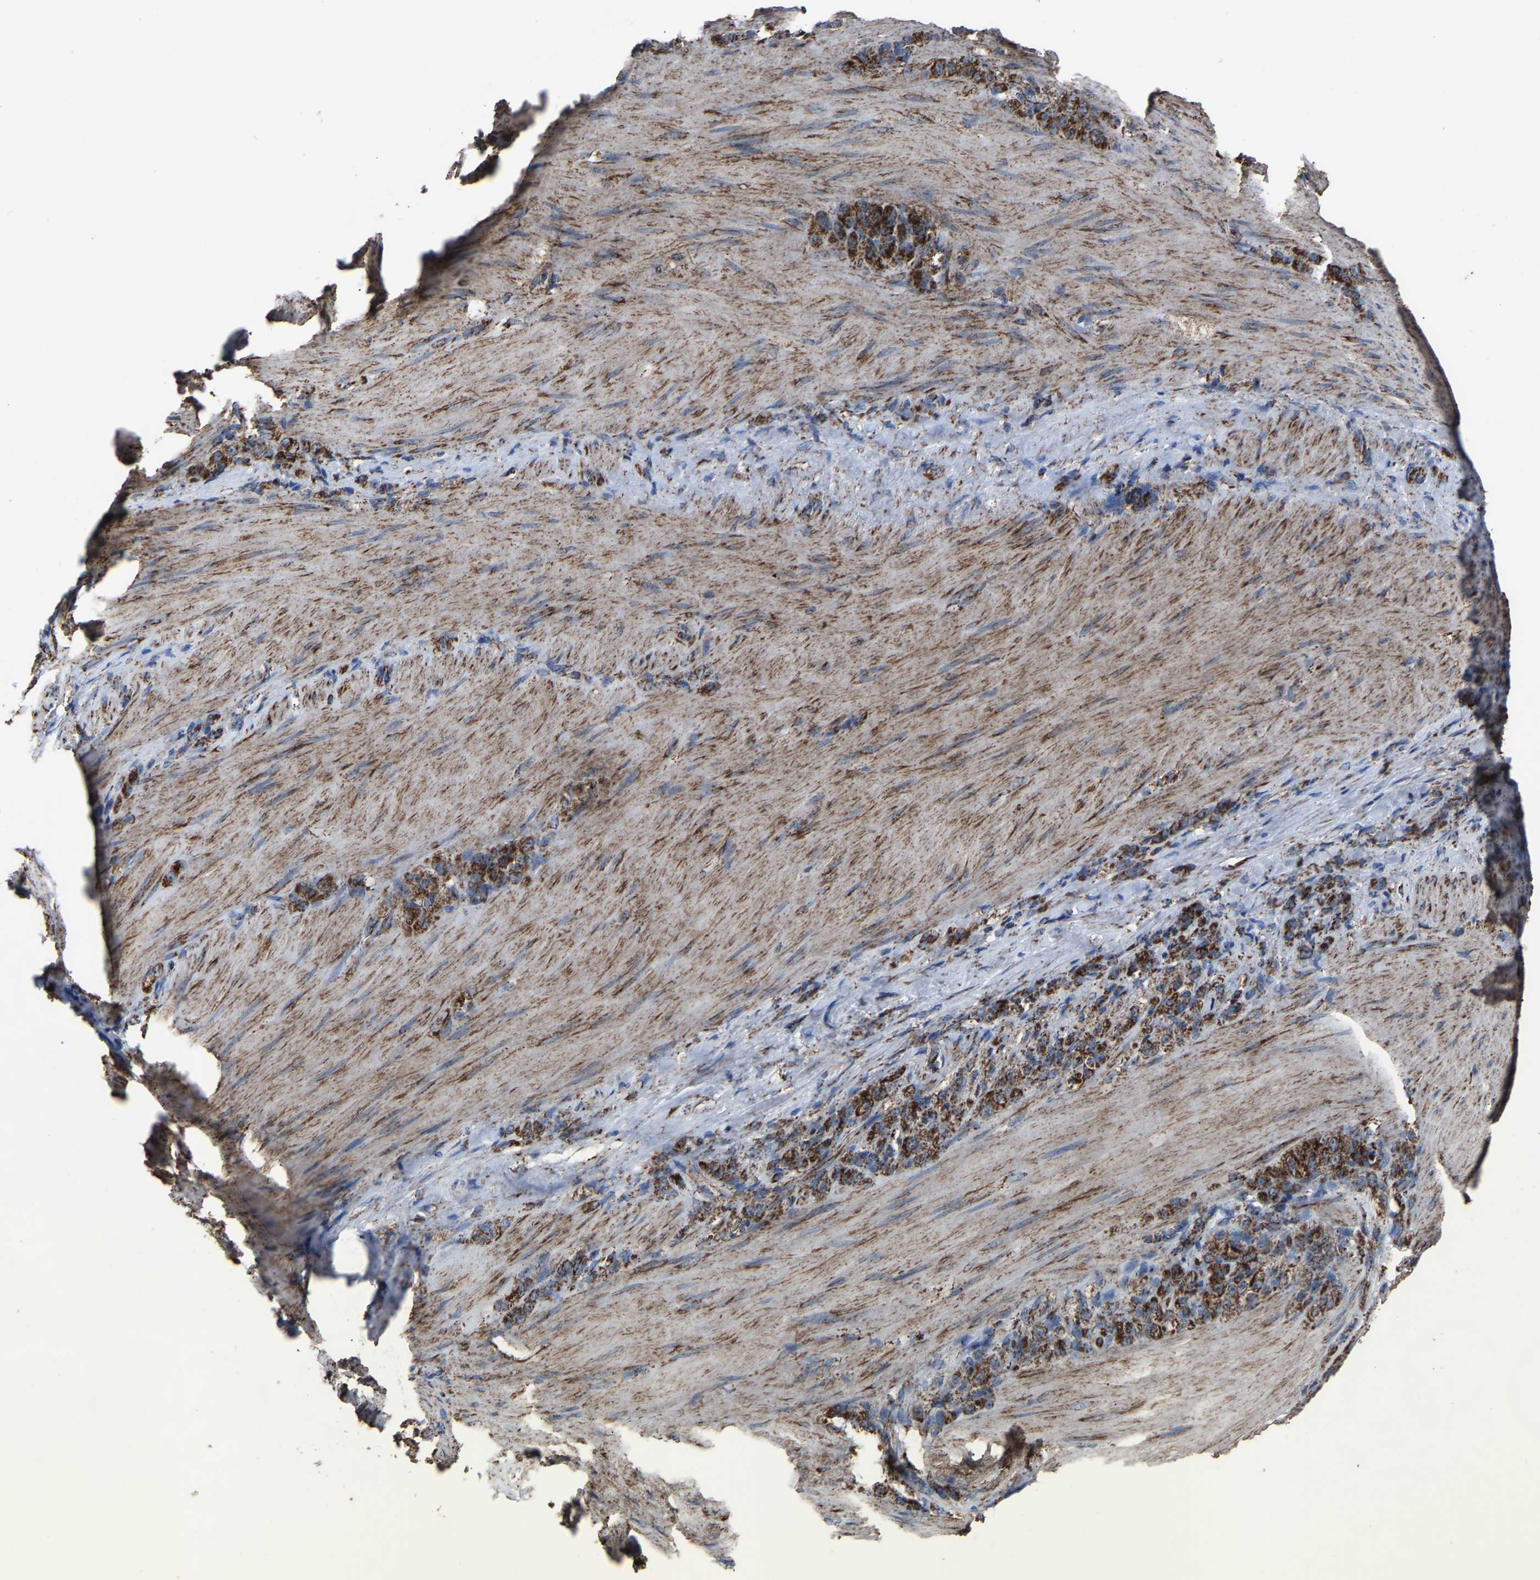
{"staining": {"intensity": "strong", "quantity": ">75%", "location": "cytoplasmic/membranous"}, "tissue": "stomach cancer", "cell_type": "Tumor cells", "image_type": "cancer", "snomed": [{"axis": "morphology", "description": "Normal tissue, NOS"}, {"axis": "morphology", "description": "Adenocarcinoma, NOS"}, {"axis": "topography", "description": "Stomach"}], "caption": "Immunohistochemical staining of human stomach cancer reveals high levels of strong cytoplasmic/membranous protein positivity in approximately >75% of tumor cells. The protein is stained brown, and the nuclei are stained in blue (DAB IHC with brightfield microscopy, high magnification).", "gene": "NDUFV3", "patient": {"sex": "male", "age": 82}}